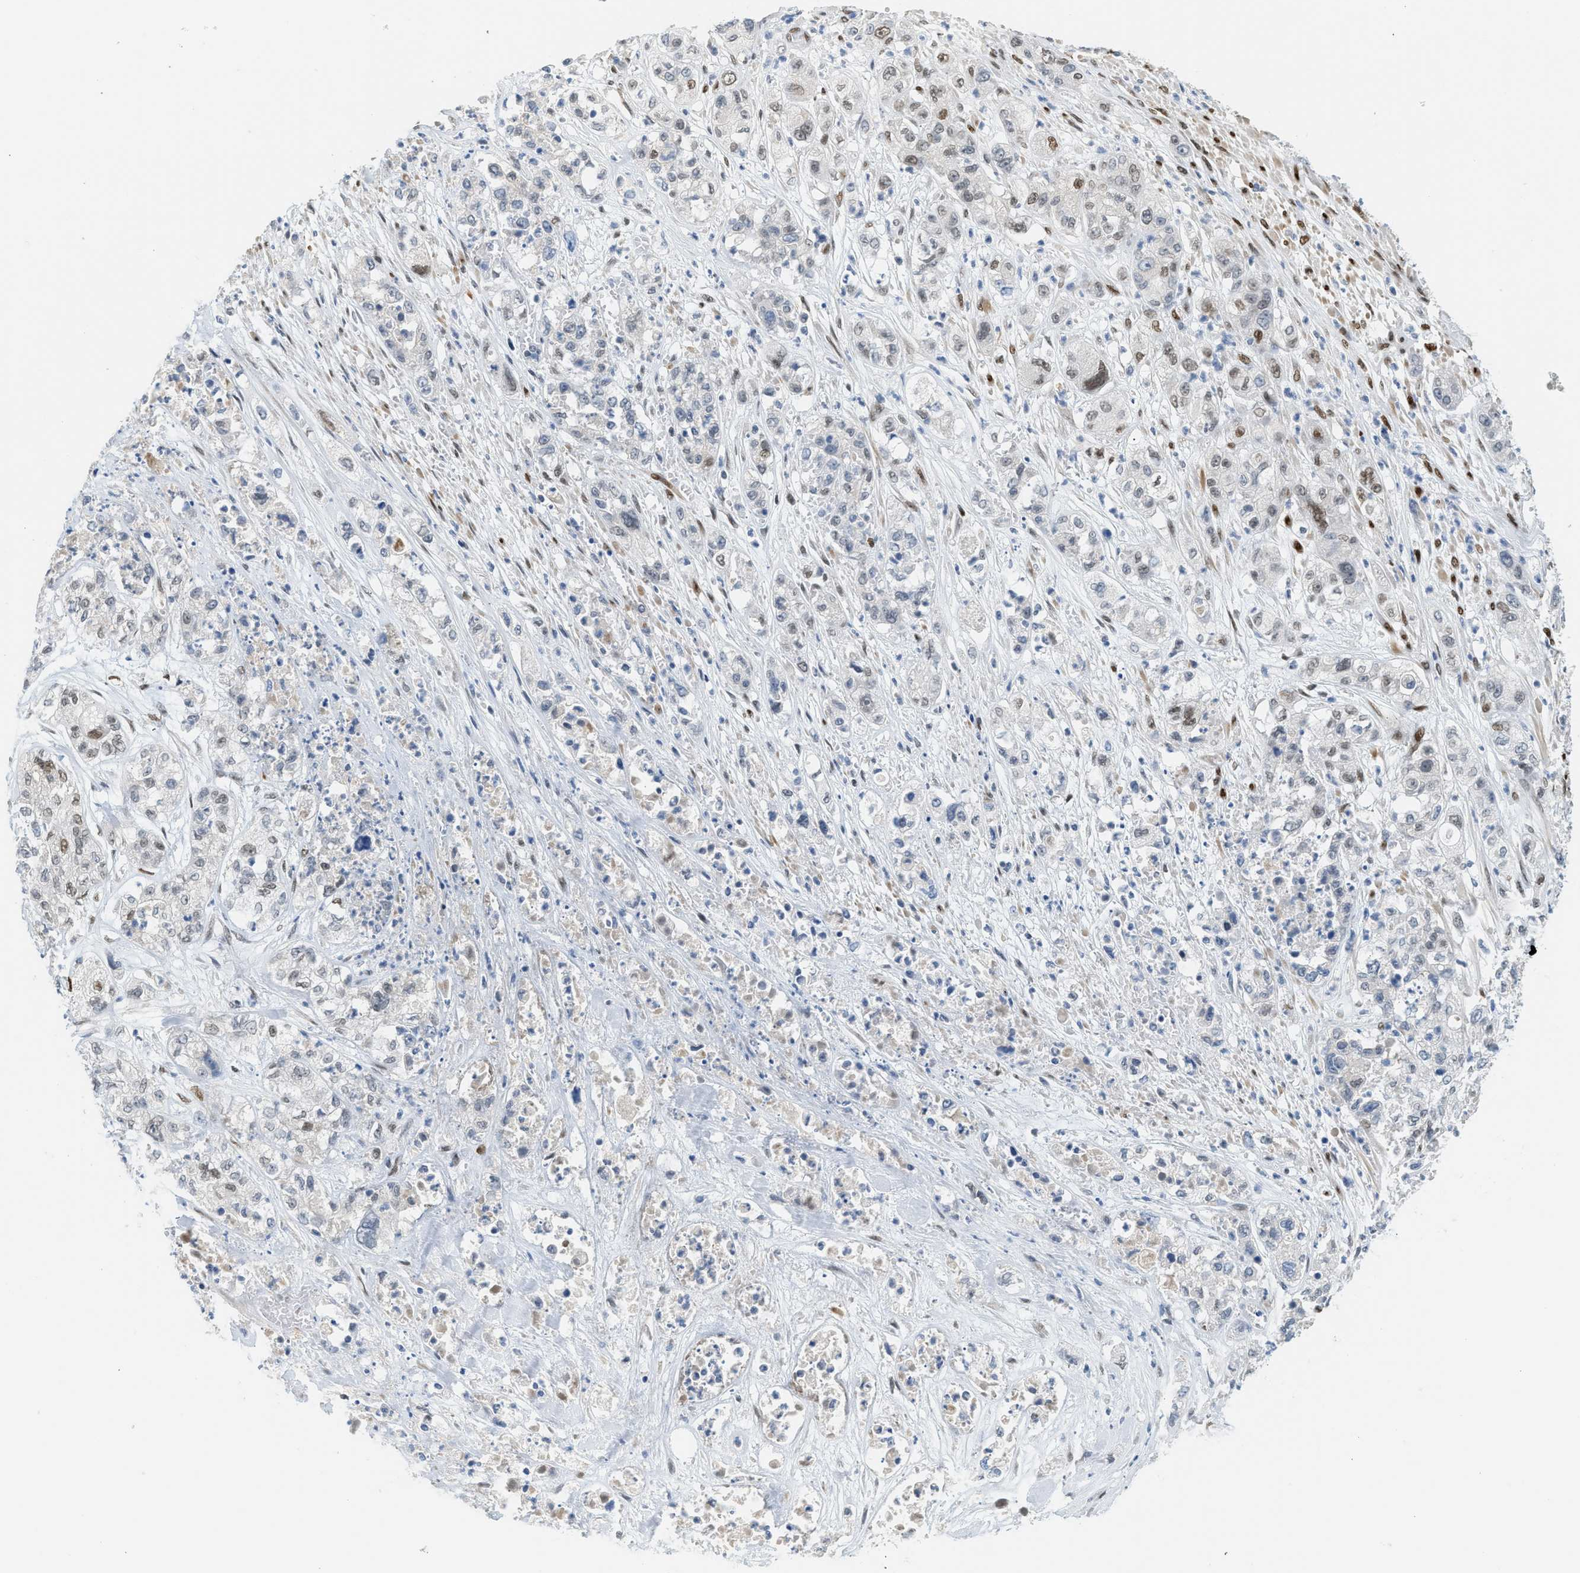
{"staining": {"intensity": "moderate", "quantity": "<25%", "location": "nuclear"}, "tissue": "pancreatic cancer", "cell_type": "Tumor cells", "image_type": "cancer", "snomed": [{"axis": "morphology", "description": "Adenocarcinoma, NOS"}, {"axis": "topography", "description": "Pancreas"}], "caption": "DAB (3,3'-diaminobenzidine) immunohistochemical staining of pancreatic cancer shows moderate nuclear protein positivity in about <25% of tumor cells.", "gene": "ZBTB20", "patient": {"sex": "female", "age": 78}}